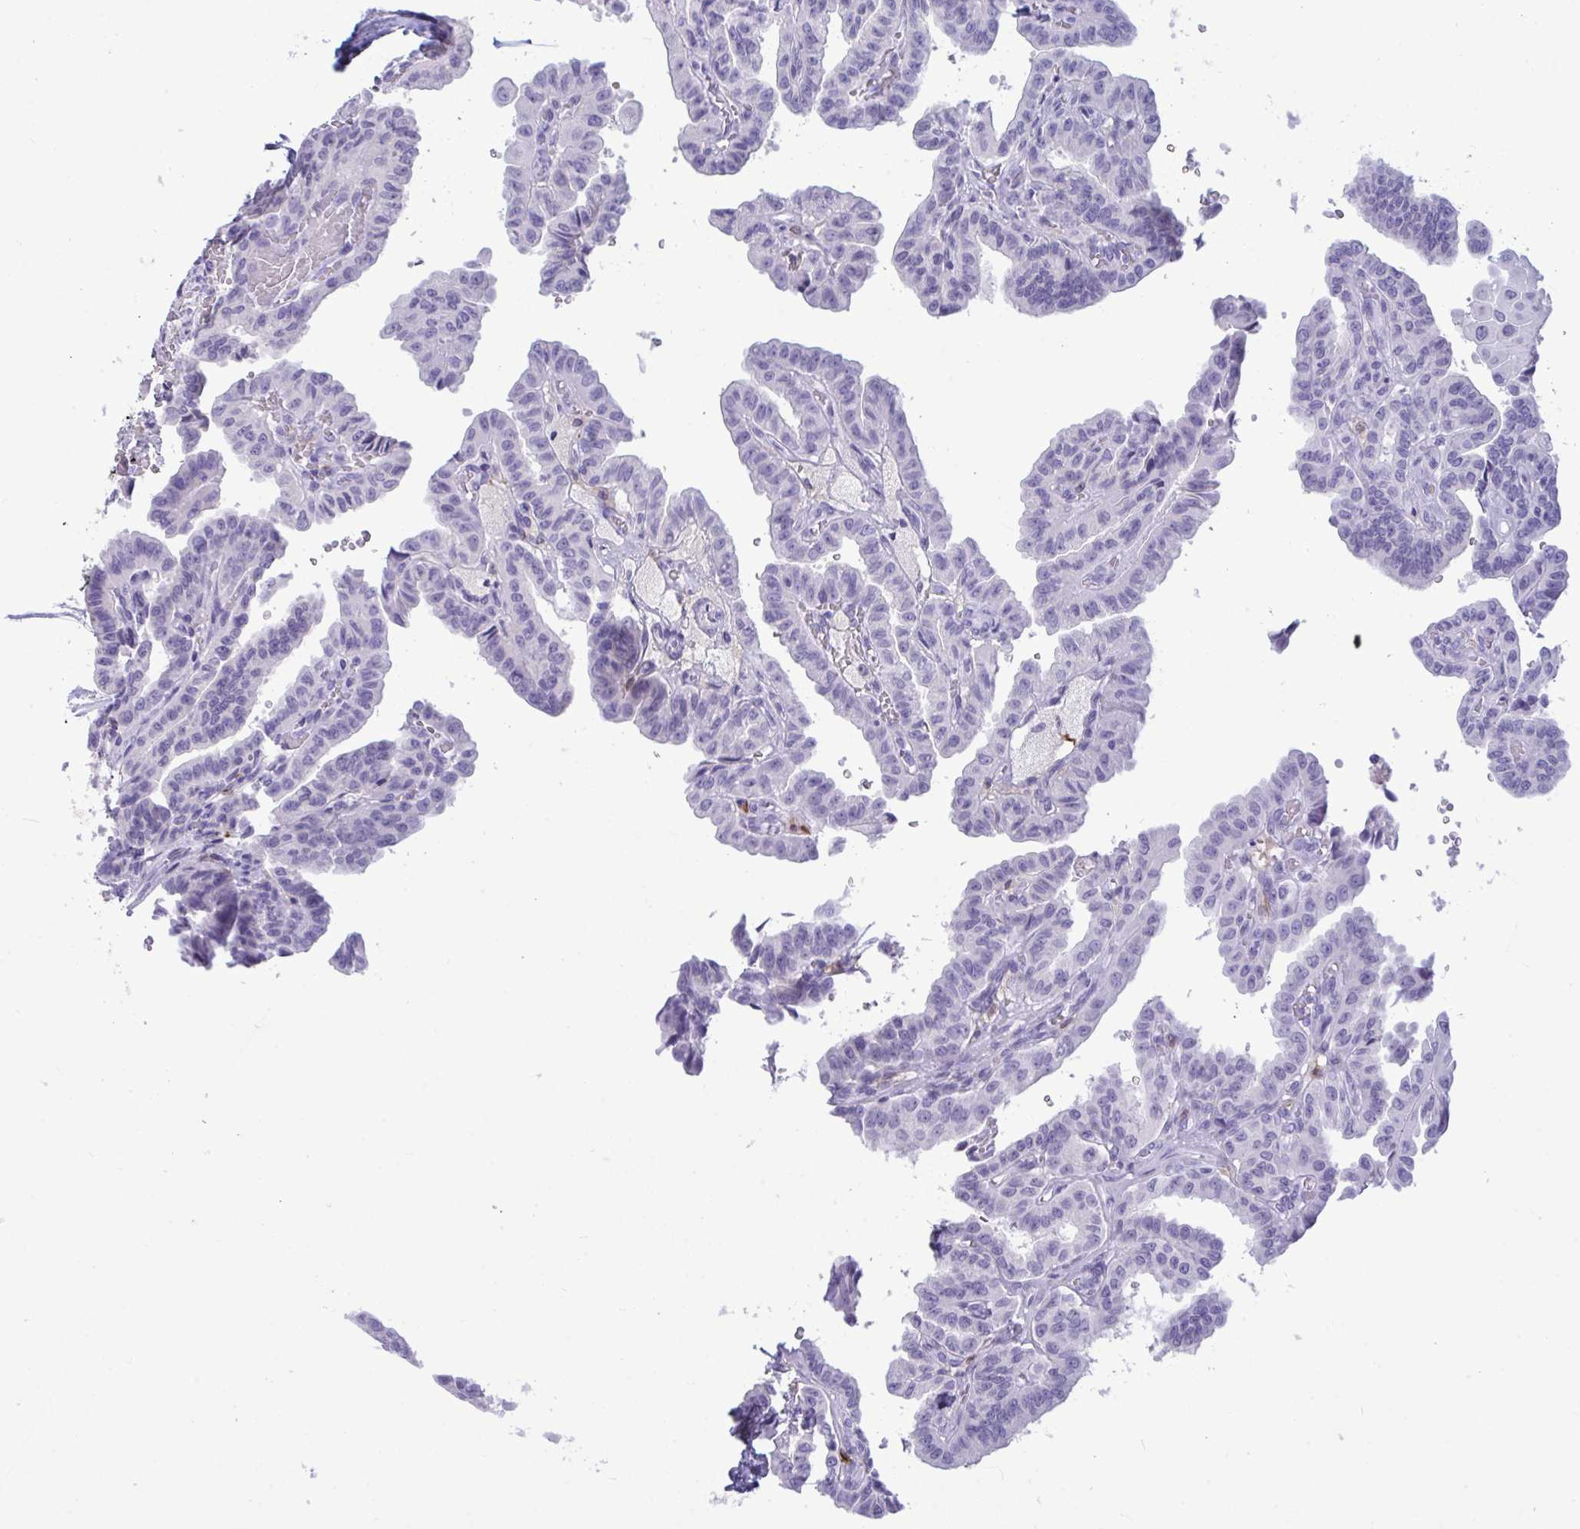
{"staining": {"intensity": "negative", "quantity": "none", "location": "none"}, "tissue": "thyroid cancer", "cell_type": "Tumor cells", "image_type": "cancer", "snomed": [{"axis": "morphology", "description": "Papillary adenocarcinoma, NOS"}, {"axis": "topography", "description": "Thyroid gland"}], "caption": "This is a histopathology image of immunohistochemistry (IHC) staining of thyroid cancer, which shows no expression in tumor cells.", "gene": "ANKRD60", "patient": {"sex": "male", "age": 87}}